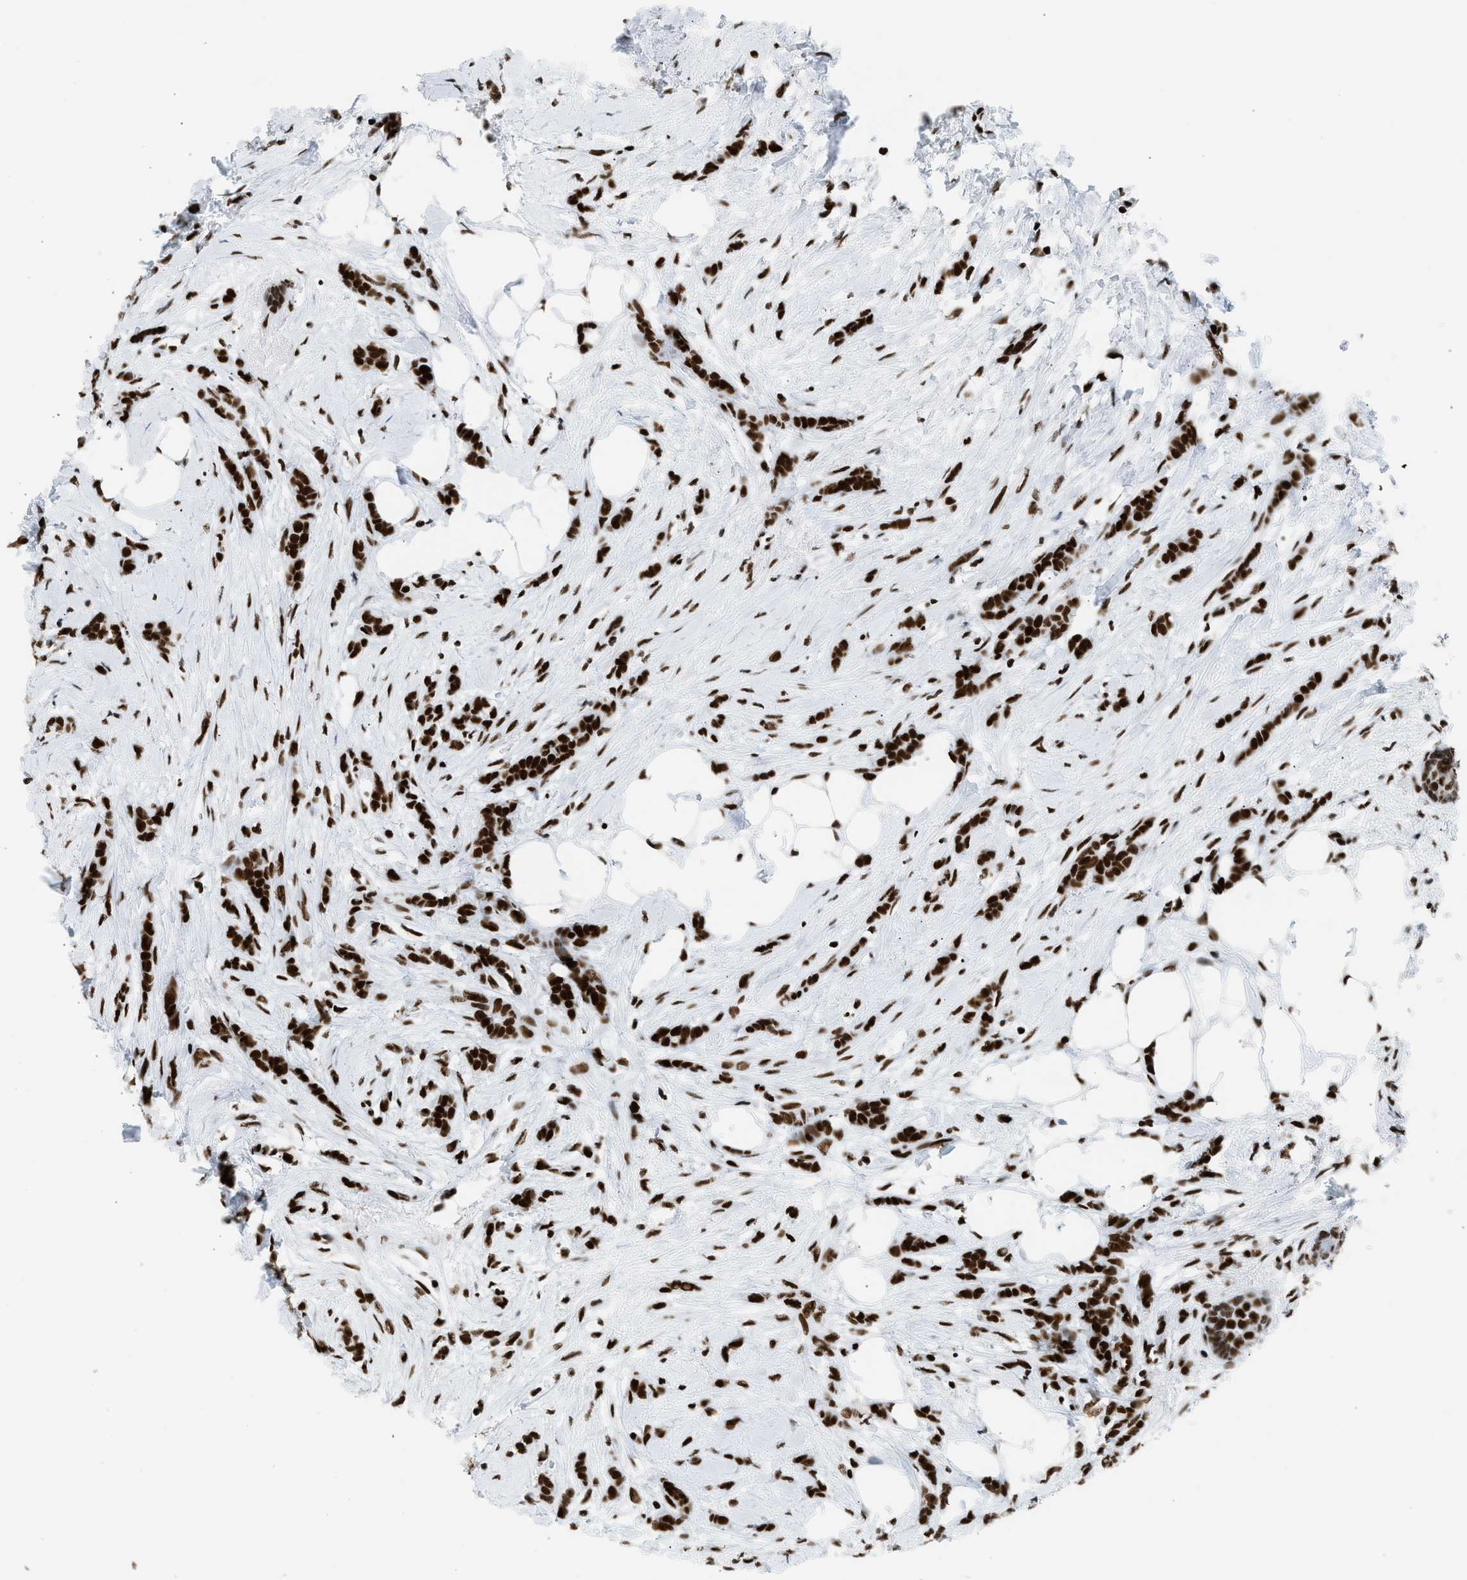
{"staining": {"intensity": "strong", "quantity": ">75%", "location": "nuclear"}, "tissue": "breast cancer", "cell_type": "Tumor cells", "image_type": "cancer", "snomed": [{"axis": "morphology", "description": "Lobular carcinoma, in situ"}, {"axis": "morphology", "description": "Lobular carcinoma"}, {"axis": "topography", "description": "Breast"}], "caption": "DAB (3,3'-diaminobenzidine) immunohistochemical staining of lobular carcinoma in situ (breast) exhibits strong nuclear protein staining in approximately >75% of tumor cells.", "gene": "PIF1", "patient": {"sex": "female", "age": 41}}